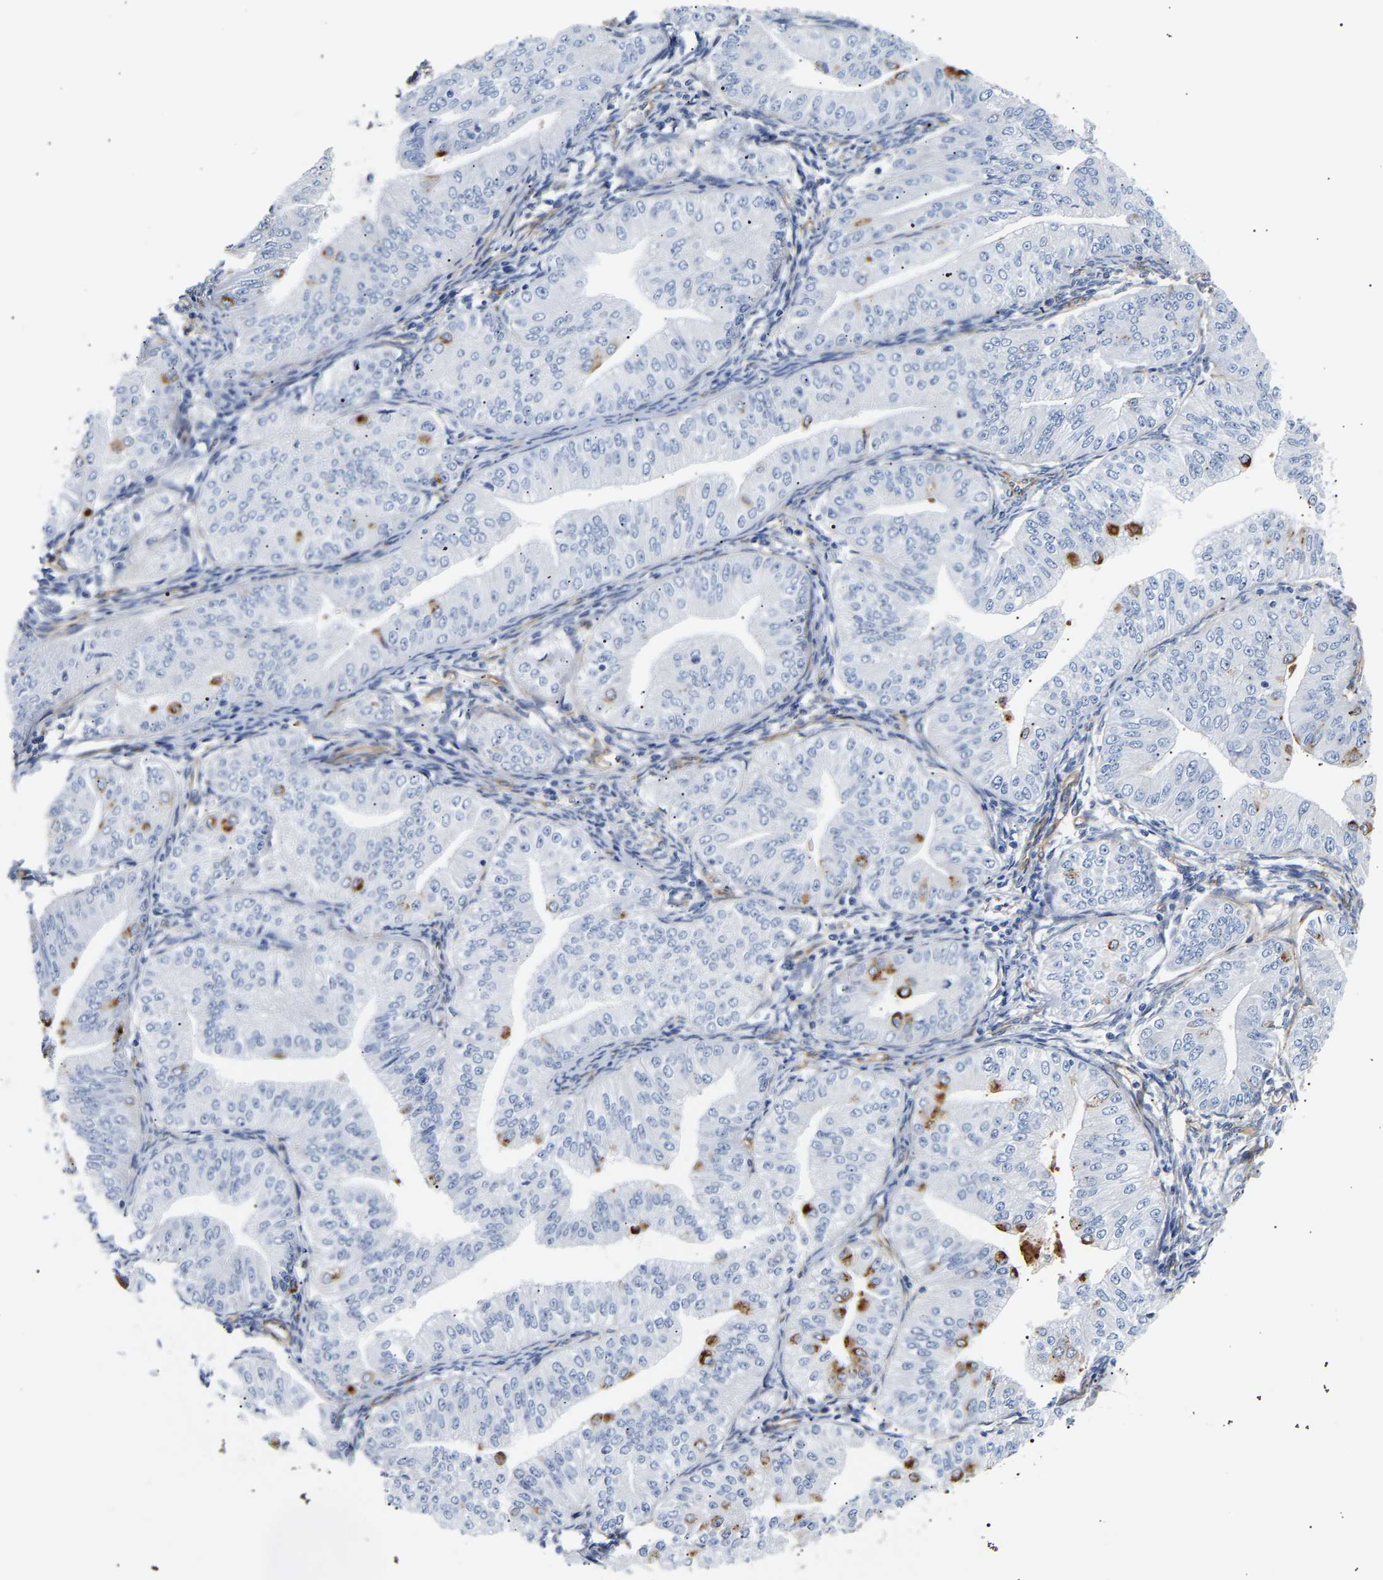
{"staining": {"intensity": "moderate", "quantity": "<25%", "location": "cytoplasmic/membranous"}, "tissue": "endometrial cancer", "cell_type": "Tumor cells", "image_type": "cancer", "snomed": [{"axis": "morphology", "description": "Normal tissue, NOS"}, {"axis": "morphology", "description": "Adenocarcinoma, NOS"}, {"axis": "topography", "description": "Endometrium"}], "caption": "Tumor cells reveal moderate cytoplasmic/membranous expression in about <25% of cells in endometrial adenocarcinoma.", "gene": "IGFBP7", "patient": {"sex": "female", "age": 53}}